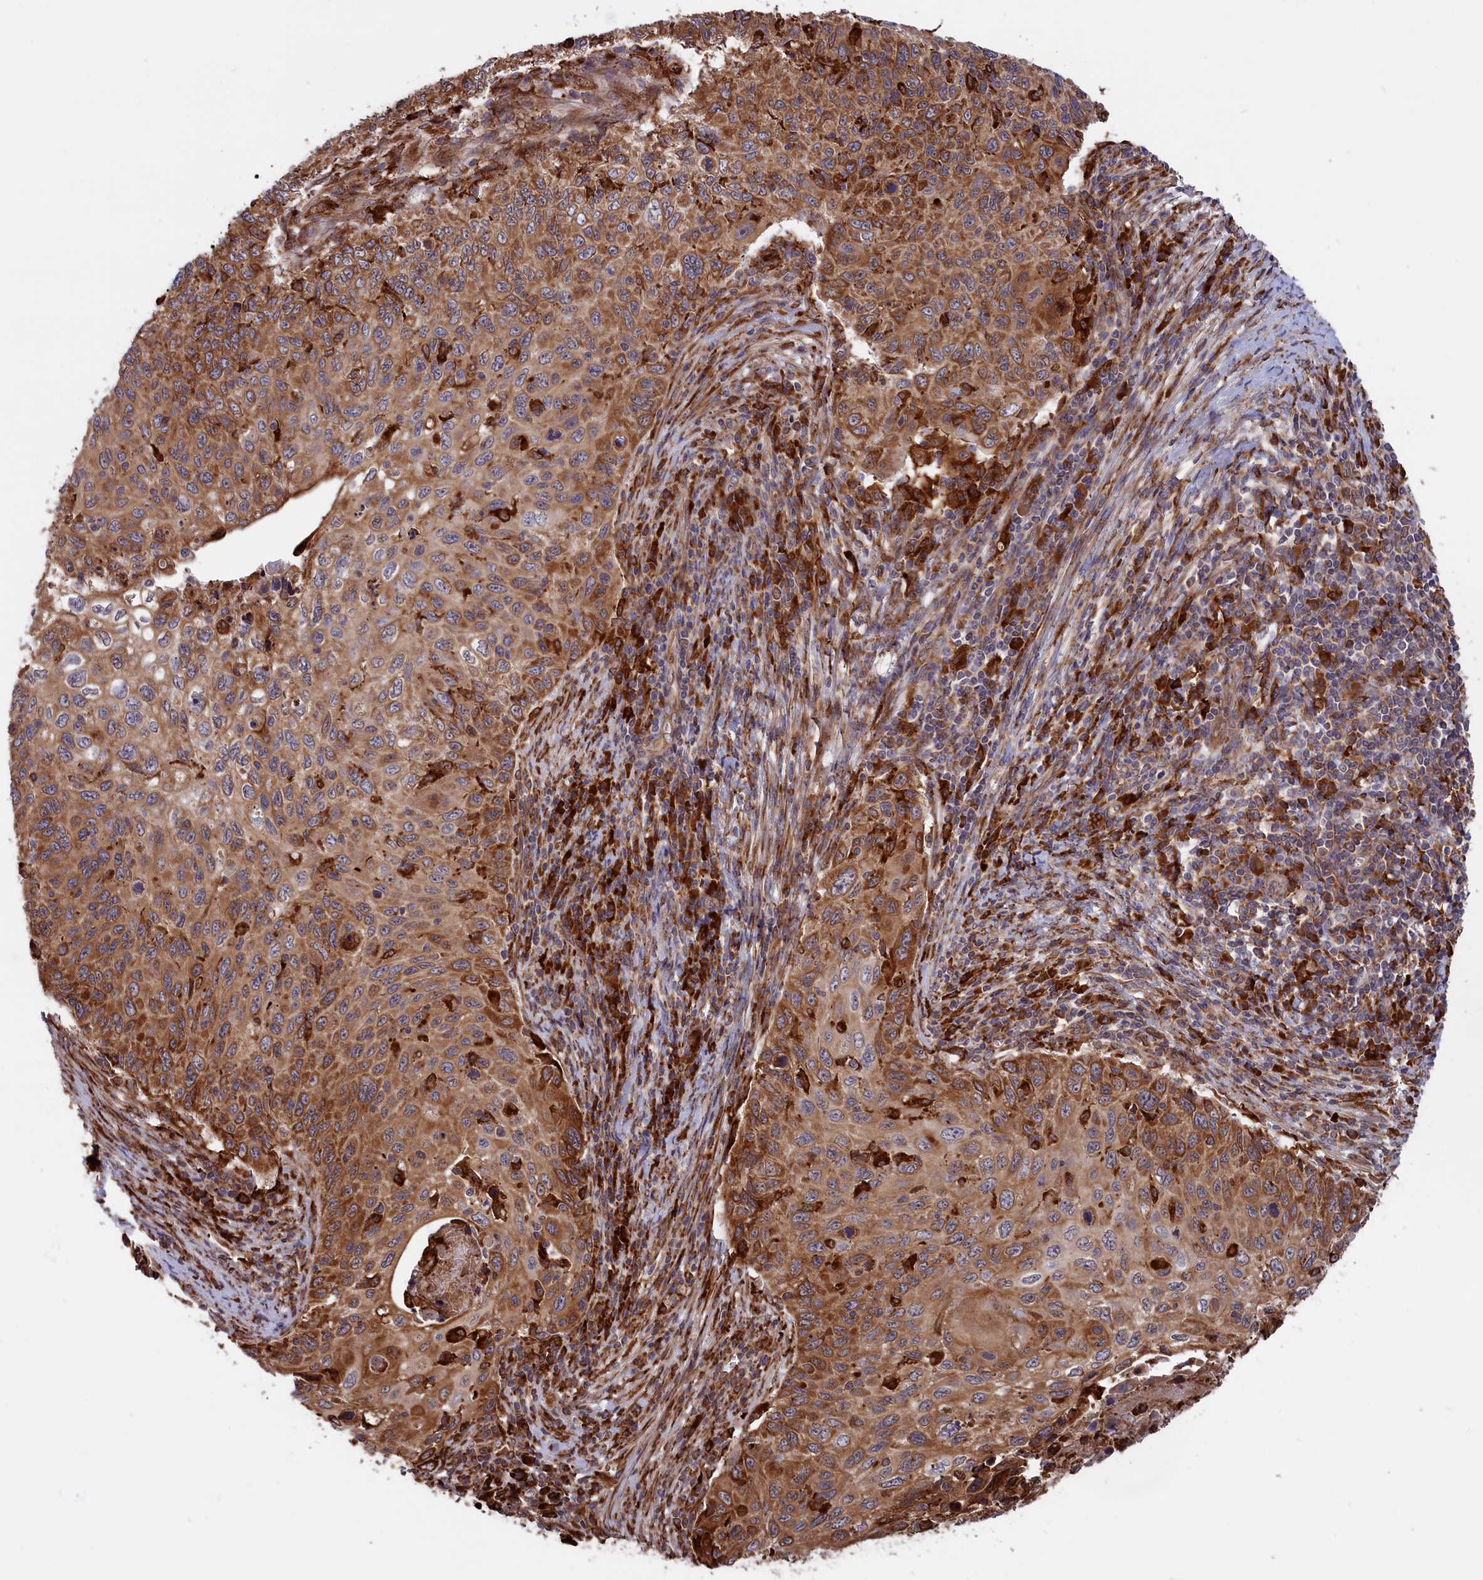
{"staining": {"intensity": "moderate", "quantity": ">75%", "location": "cytoplasmic/membranous"}, "tissue": "cervical cancer", "cell_type": "Tumor cells", "image_type": "cancer", "snomed": [{"axis": "morphology", "description": "Squamous cell carcinoma, NOS"}, {"axis": "topography", "description": "Cervix"}], "caption": "A brown stain shows moderate cytoplasmic/membranous expression of a protein in cervical cancer (squamous cell carcinoma) tumor cells.", "gene": "PLA2G4C", "patient": {"sex": "female", "age": 70}}